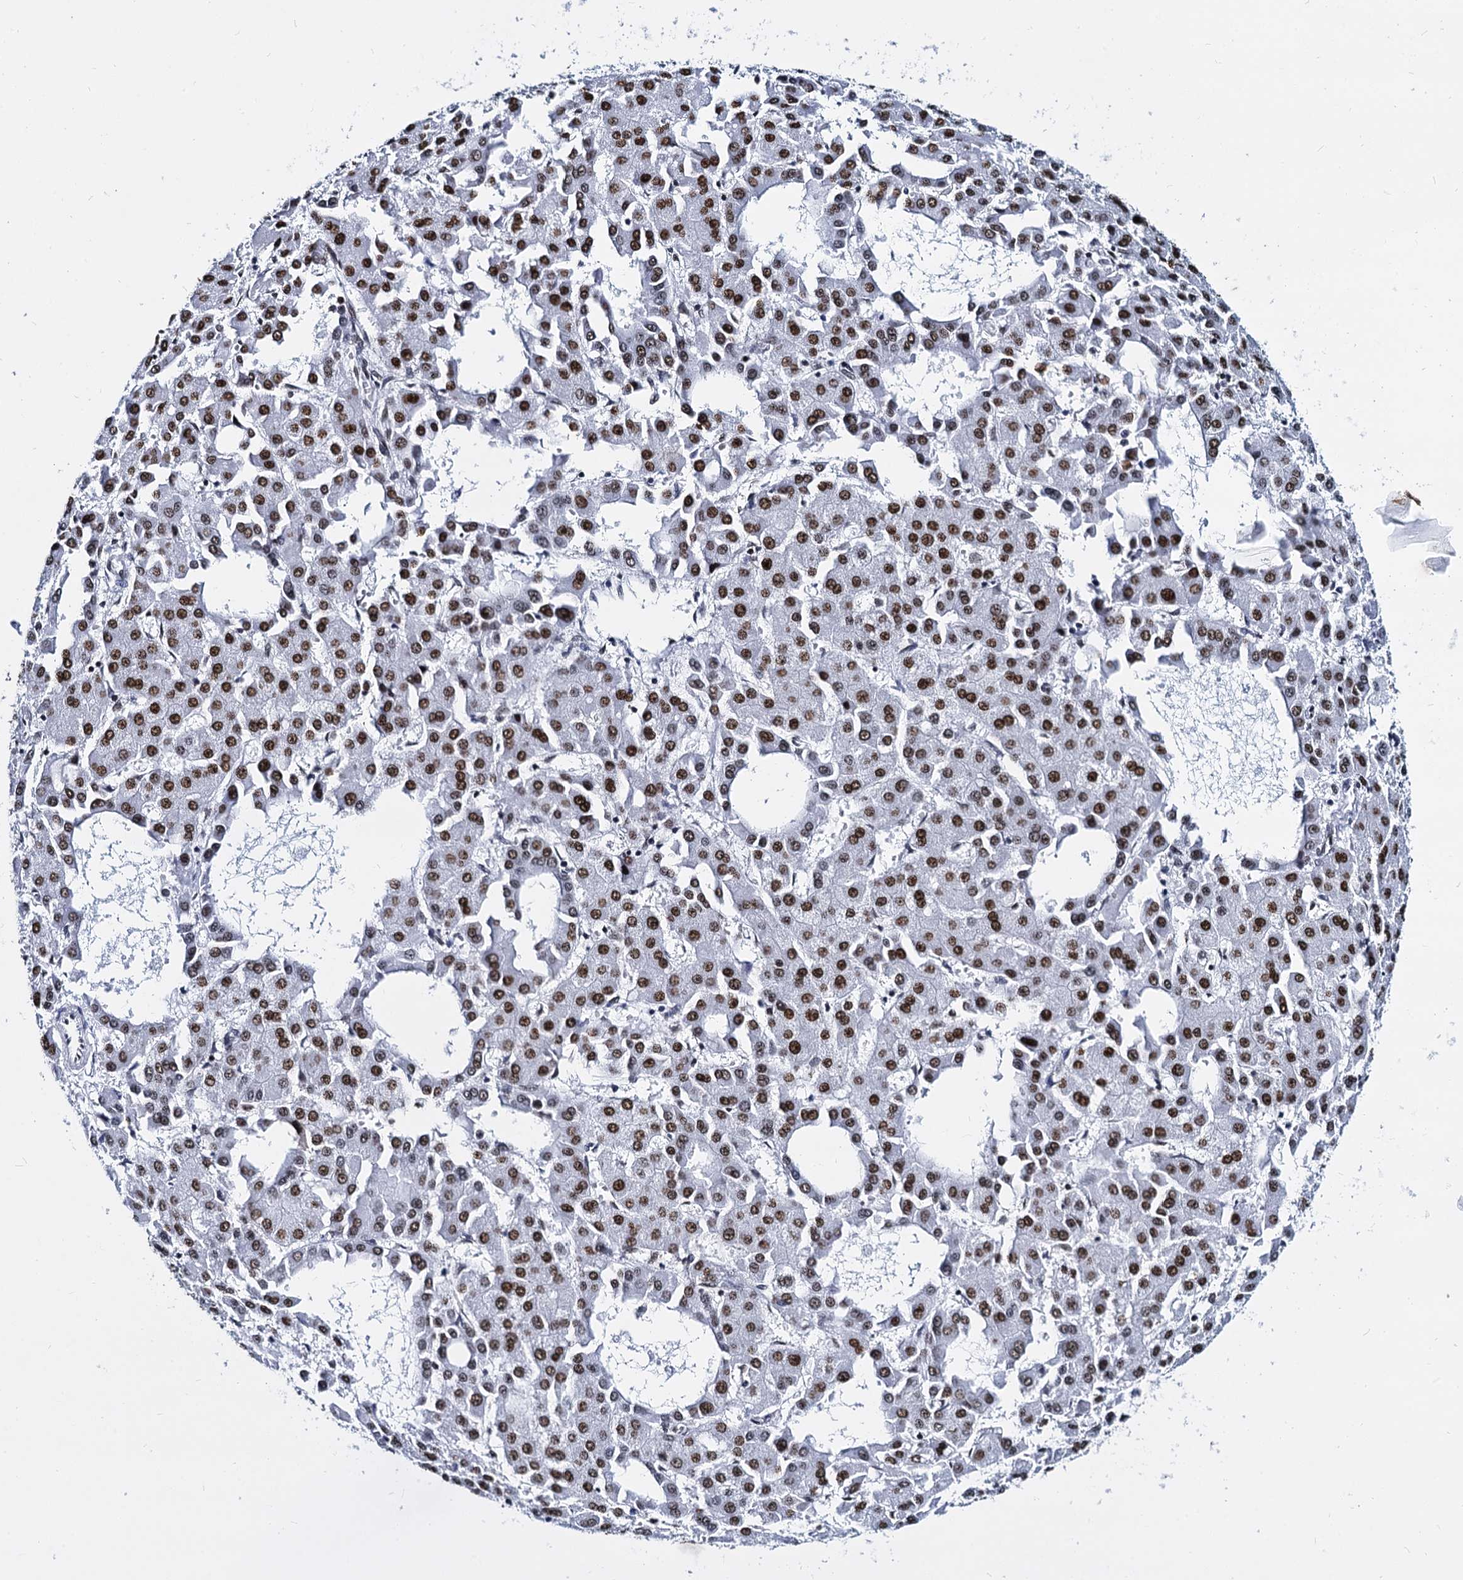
{"staining": {"intensity": "strong", "quantity": ">75%", "location": "nuclear"}, "tissue": "liver cancer", "cell_type": "Tumor cells", "image_type": "cancer", "snomed": [{"axis": "morphology", "description": "Carcinoma, Hepatocellular, NOS"}, {"axis": "topography", "description": "Liver"}], "caption": "The image displays staining of liver cancer, revealing strong nuclear protein staining (brown color) within tumor cells.", "gene": "CMAS", "patient": {"sex": "male", "age": 47}}